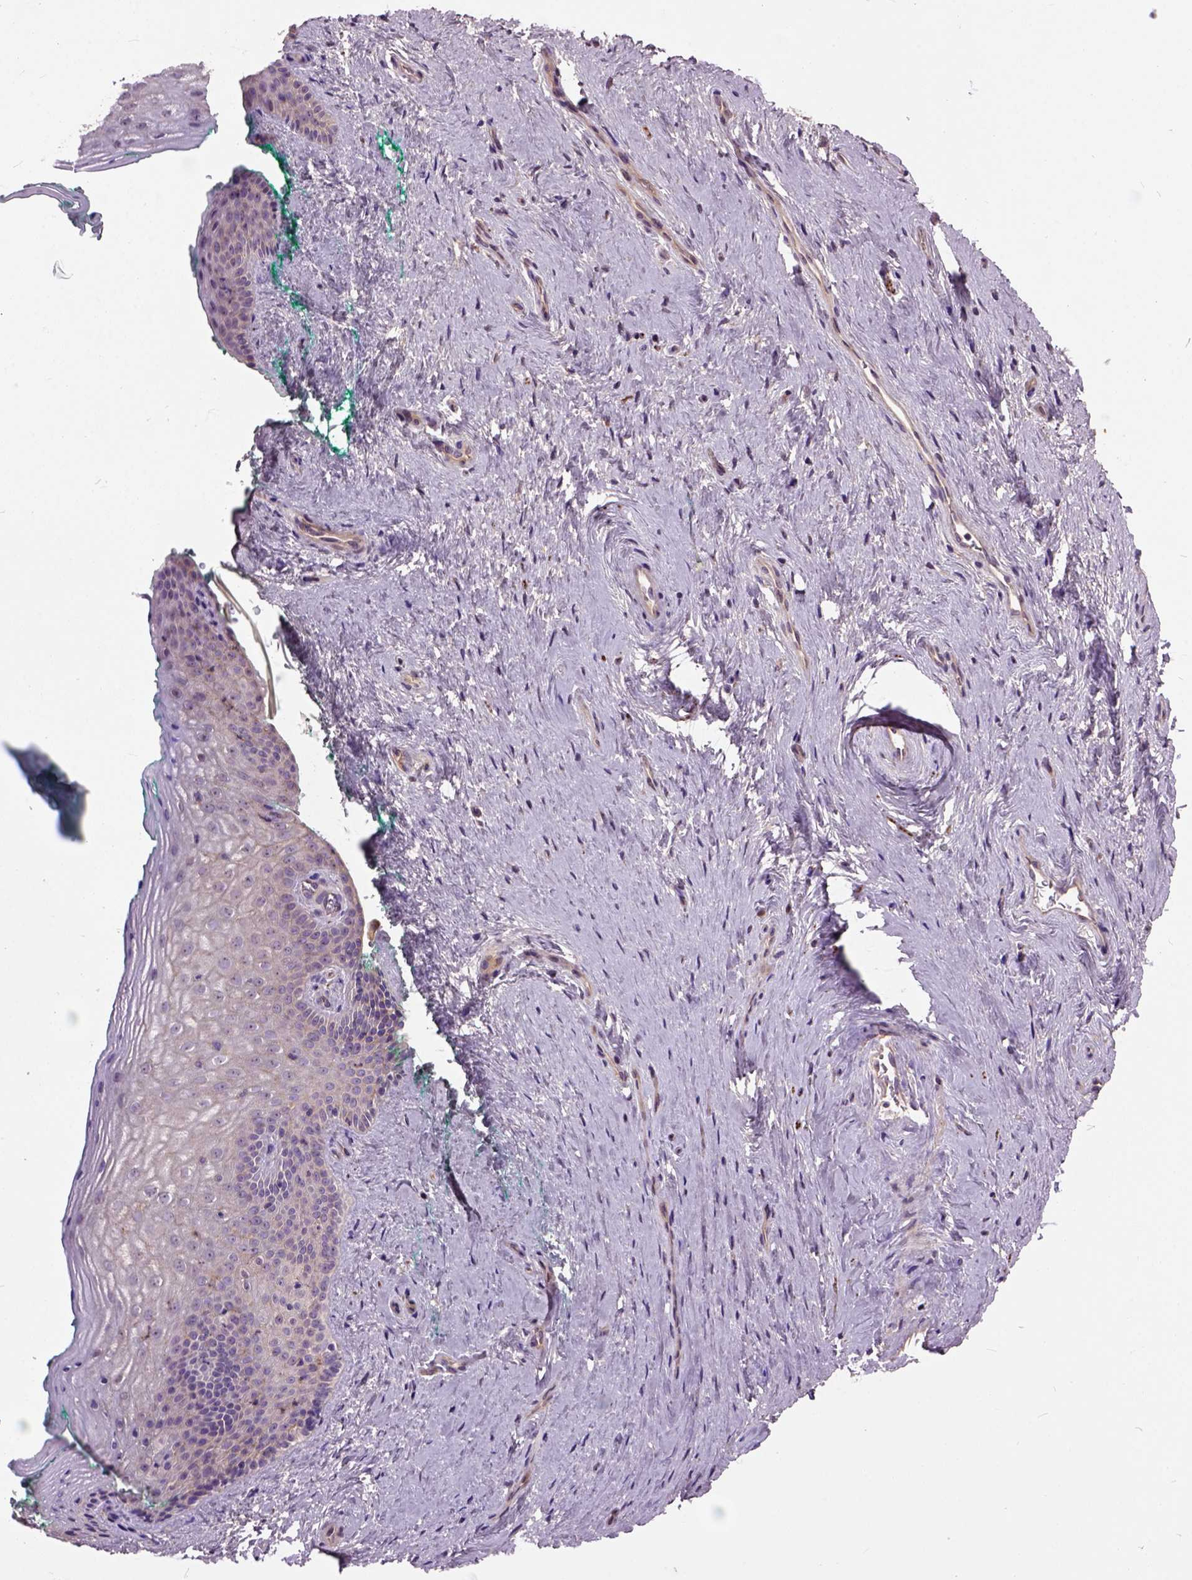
{"staining": {"intensity": "weak", "quantity": "25%-75%", "location": "cytoplasmic/membranous"}, "tissue": "vagina", "cell_type": "Squamous epithelial cells", "image_type": "normal", "snomed": [{"axis": "morphology", "description": "Normal tissue, NOS"}, {"axis": "topography", "description": "Vagina"}], "caption": "Vagina stained for a protein (brown) reveals weak cytoplasmic/membranous positive positivity in about 25%-75% of squamous epithelial cells.", "gene": "MAPT", "patient": {"sex": "female", "age": 45}}